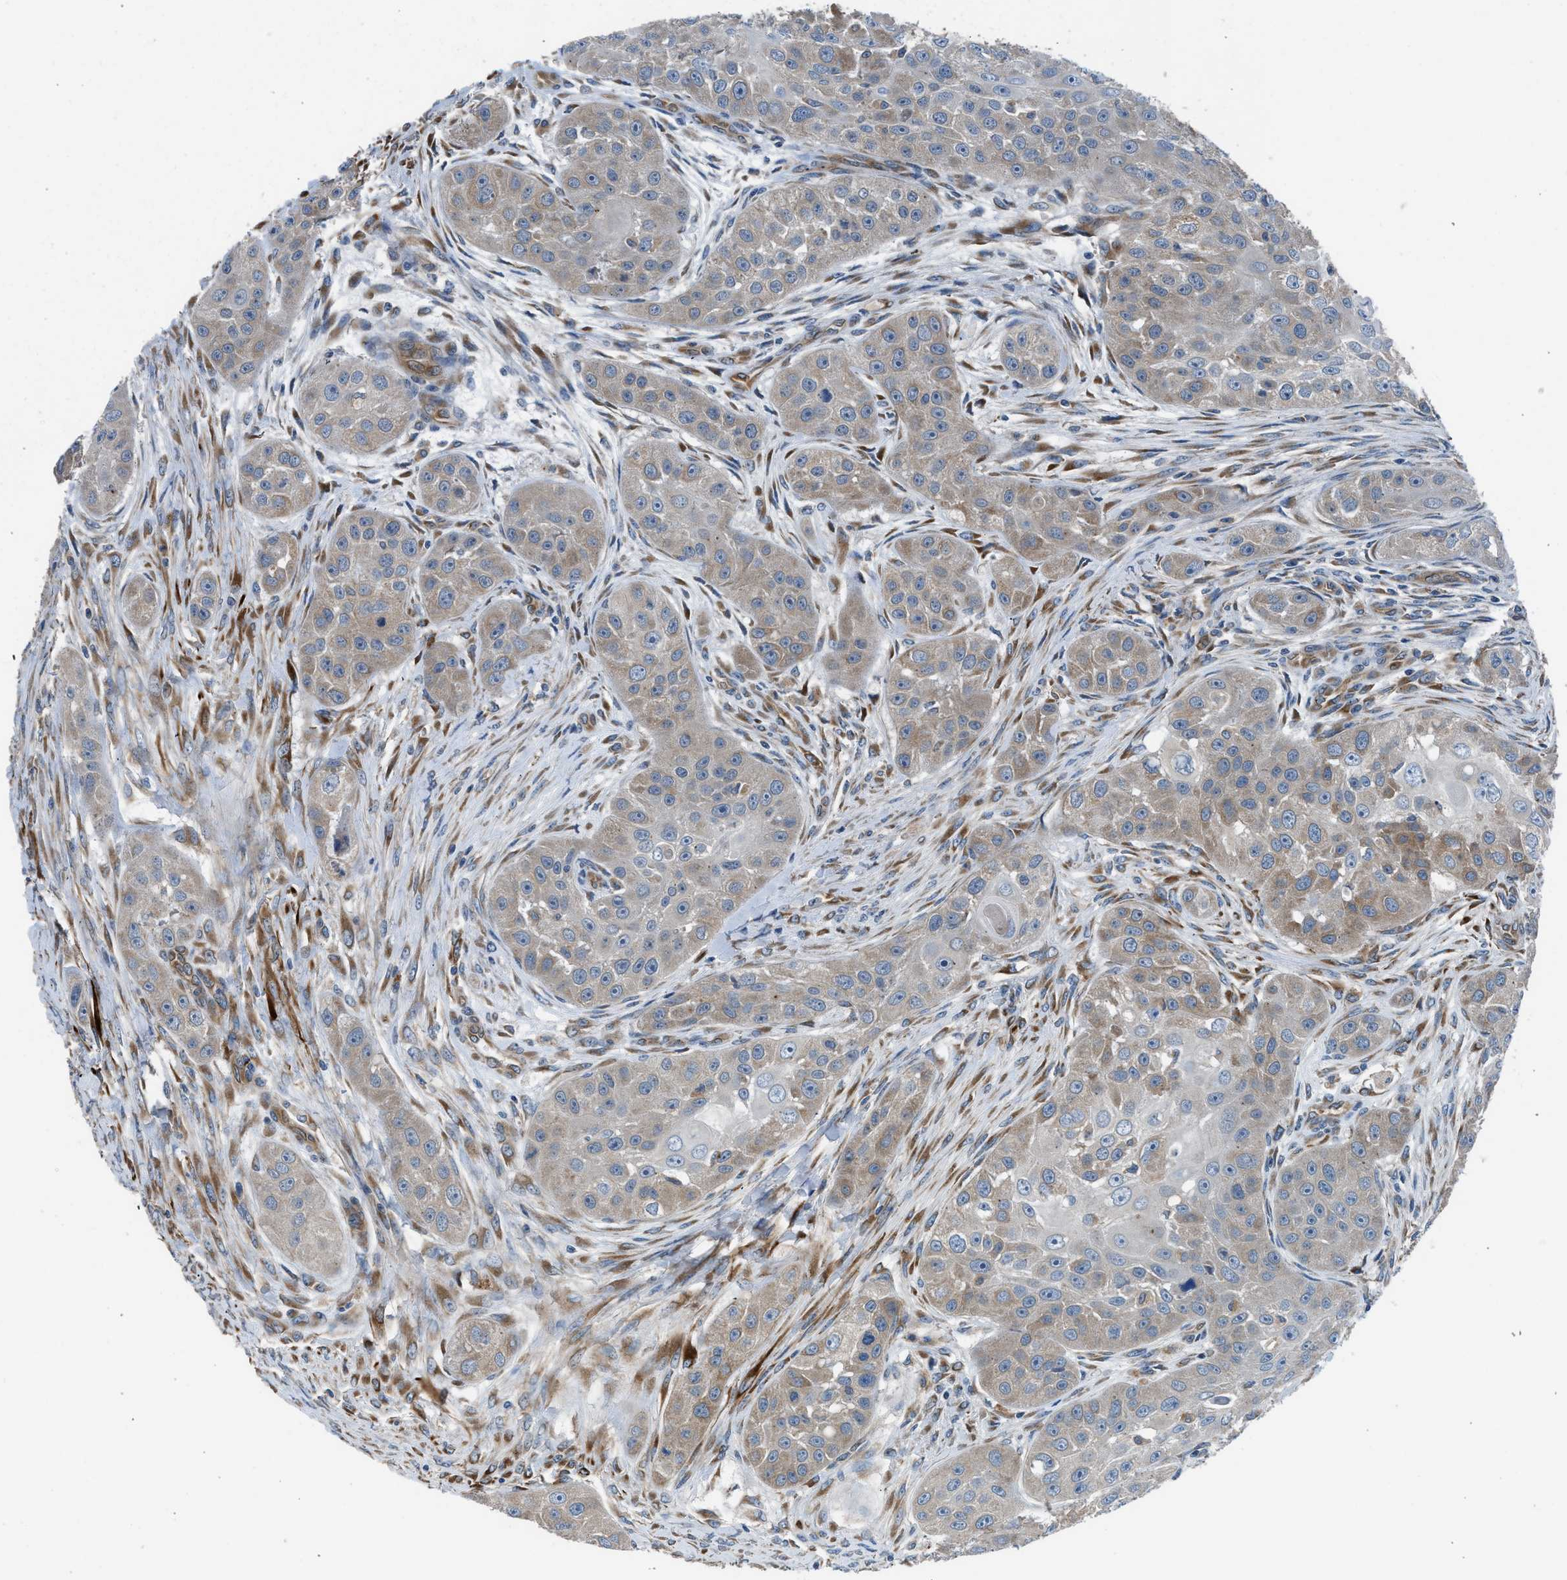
{"staining": {"intensity": "weak", "quantity": "25%-75%", "location": "cytoplasmic/membranous"}, "tissue": "head and neck cancer", "cell_type": "Tumor cells", "image_type": "cancer", "snomed": [{"axis": "morphology", "description": "Normal tissue, NOS"}, {"axis": "morphology", "description": "Squamous cell carcinoma, NOS"}, {"axis": "topography", "description": "Skeletal muscle"}, {"axis": "topography", "description": "Head-Neck"}], "caption": "A low amount of weak cytoplasmic/membranous positivity is appreciated in about 25%-75% of tumor cells in squamous cell carcinoma (head and neck) tissue.", "gene": "LMBR1", "patient": {"sex": "male", "age": 51}}